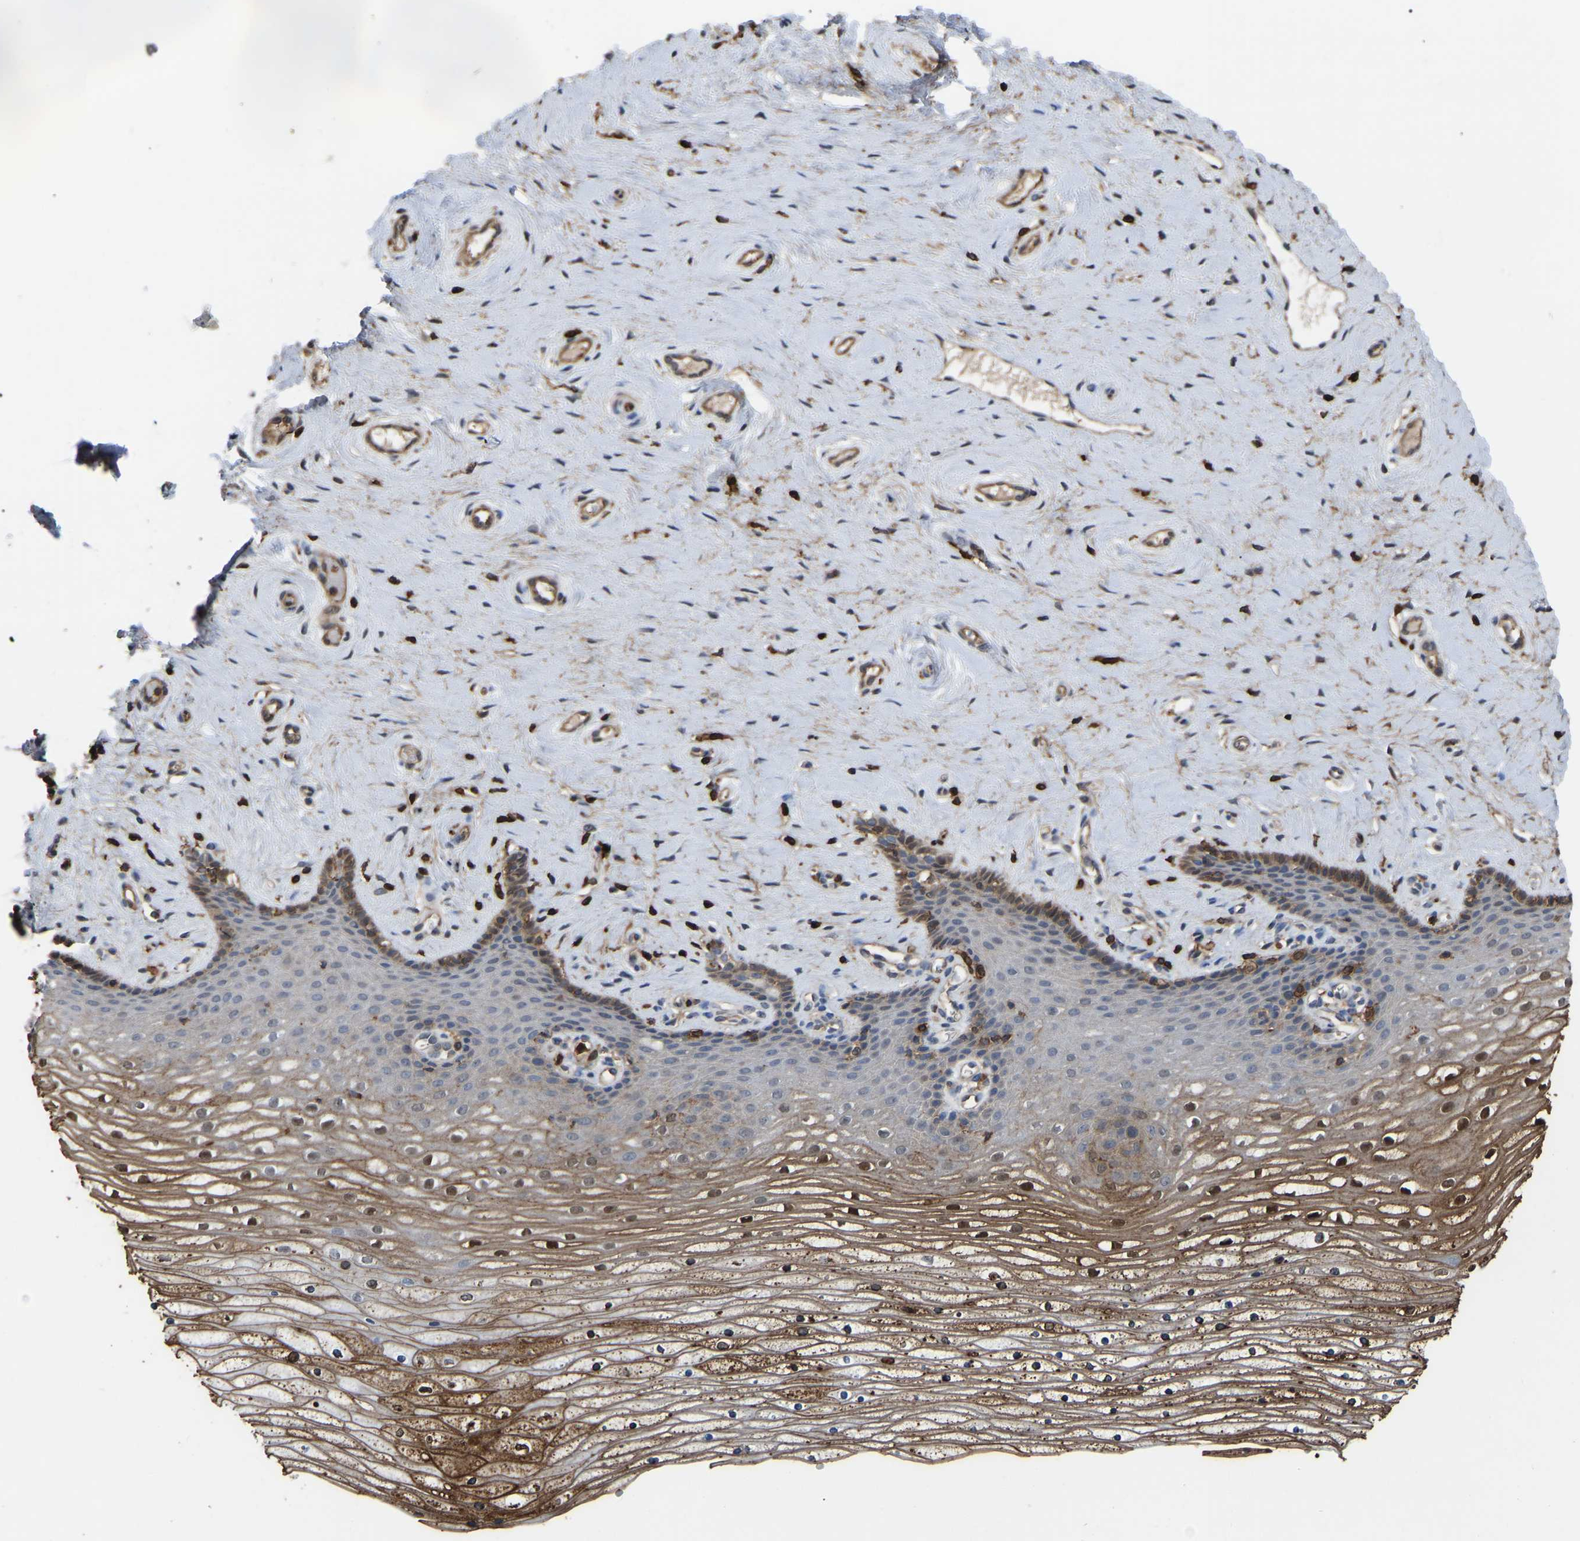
{"staining": {"intensity": "moderate", "quantity": "25%-75%", "location": "cytoplasmic/membranous,nuclear"}, "tissue": "cervix", "cell_type": "Squamous epithelial cells", "image_type": "normal", "snomed": [{"axis": "morphology", "description": "Normal tissue, NOS"}, {"axis": "topography", "description": "Cervix"}], "caption": "A high-resolution micrograph shows immunohistochemistry staining of unremarkable cervix, which demonstrates moderate cytoplasmic/membranous,nuclear positivity in about 25%-75% of squamous epithelial cells. Ihc stains the protein in brown and the nuclei are stained blue.", "gene": "CIT", "patient": {"sex": "female", "age": 39}}